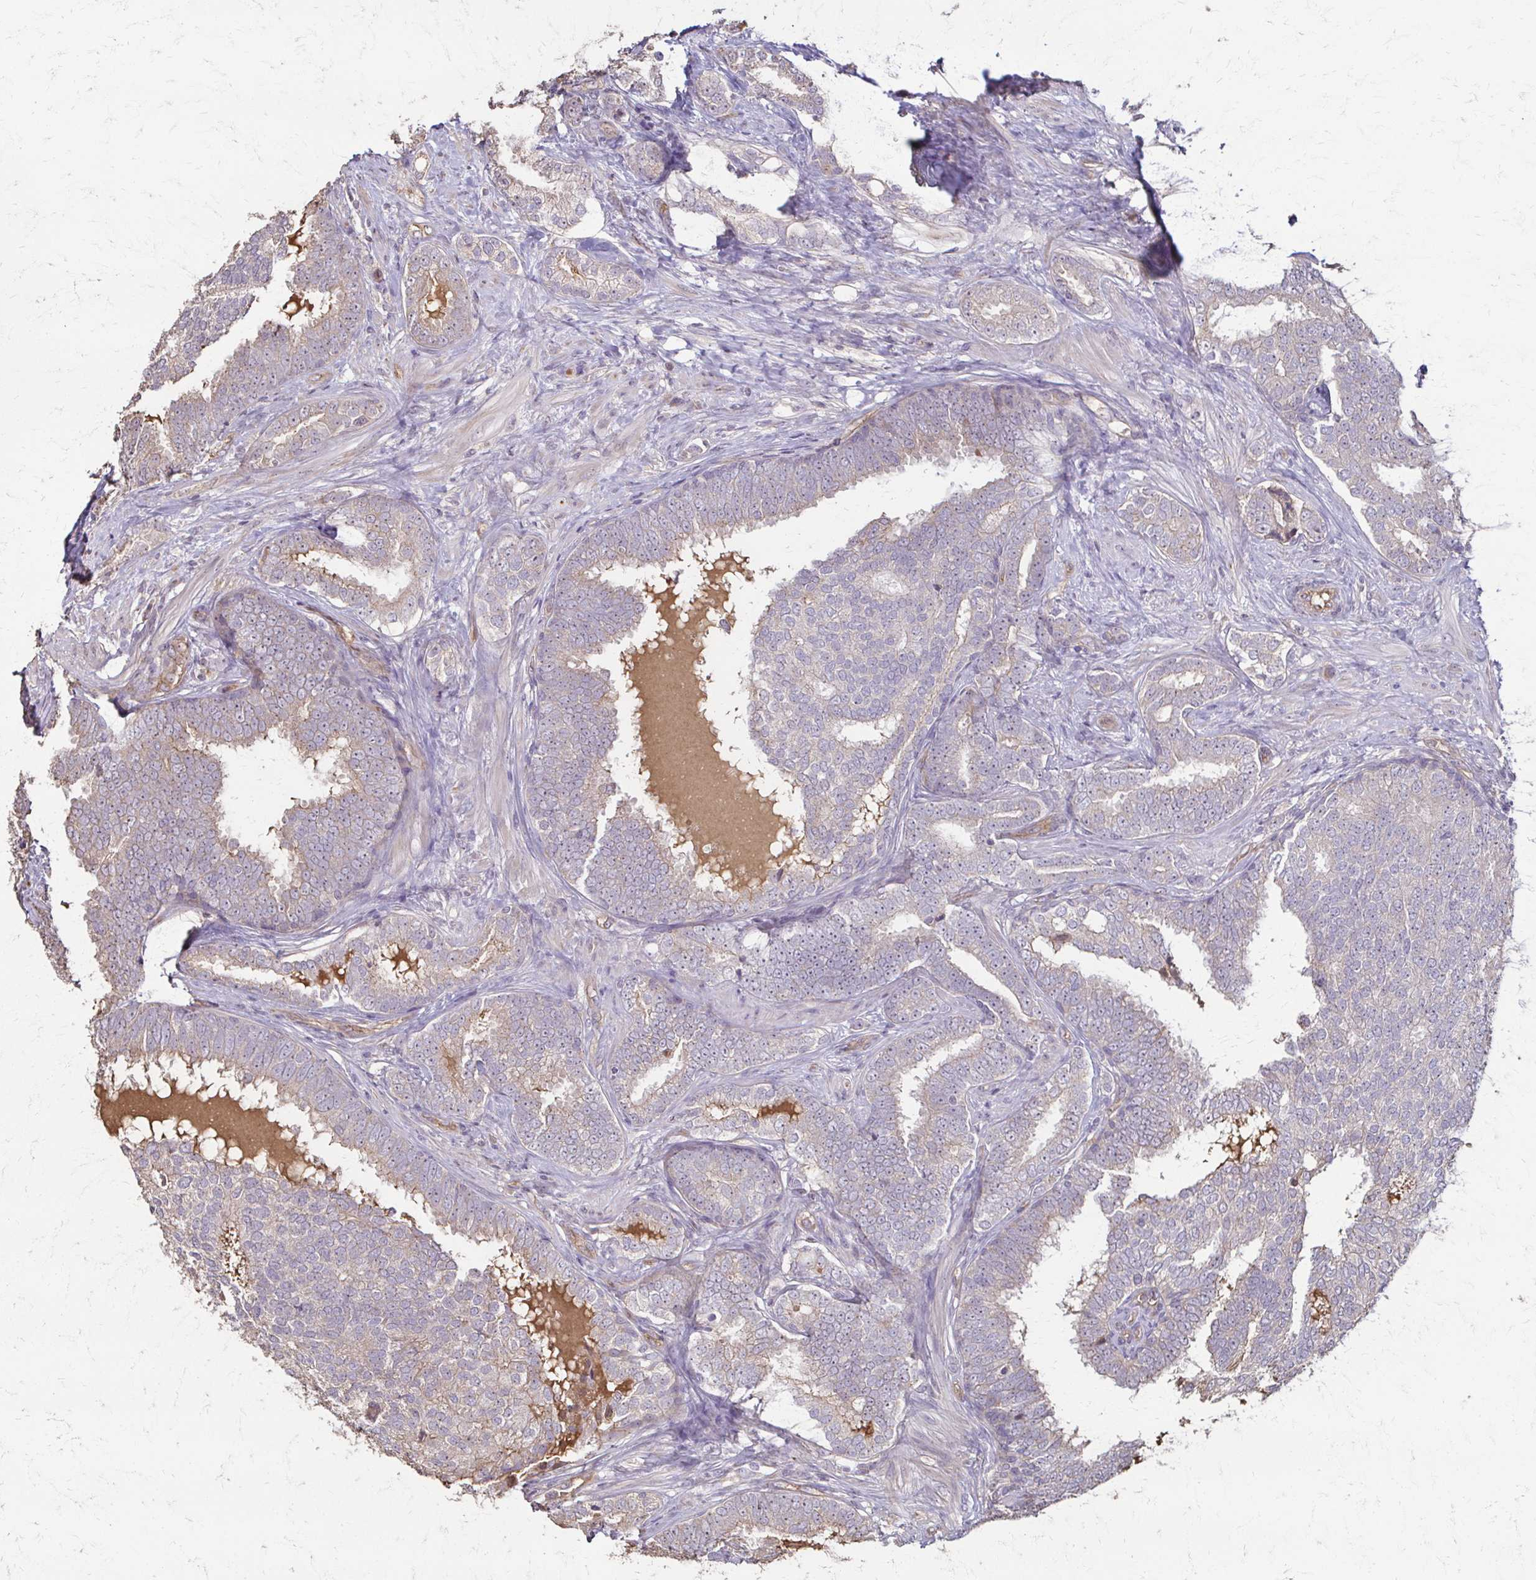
{"staining": {"intensity": "weak", "quantity": "<25%", "location": "cytoplasmic/membranous"}, "tissue": "prostate cancer", "cell_type": "Tumor cells", "image_type": "cancer", "snomed": [{"axis": "morphology", "description": "Adenocarcinoma, High grade"}, {"axis": "topography", "description": "Prostate"}], "caption": "The immunohistochemistry (IHC) photomicrograph has no significant expression in tumor cells of prostate adenocarcinoma (high-grade) tissue.", "gene": "IL18BP", "patient": {"sex": "male", "age": 72}}